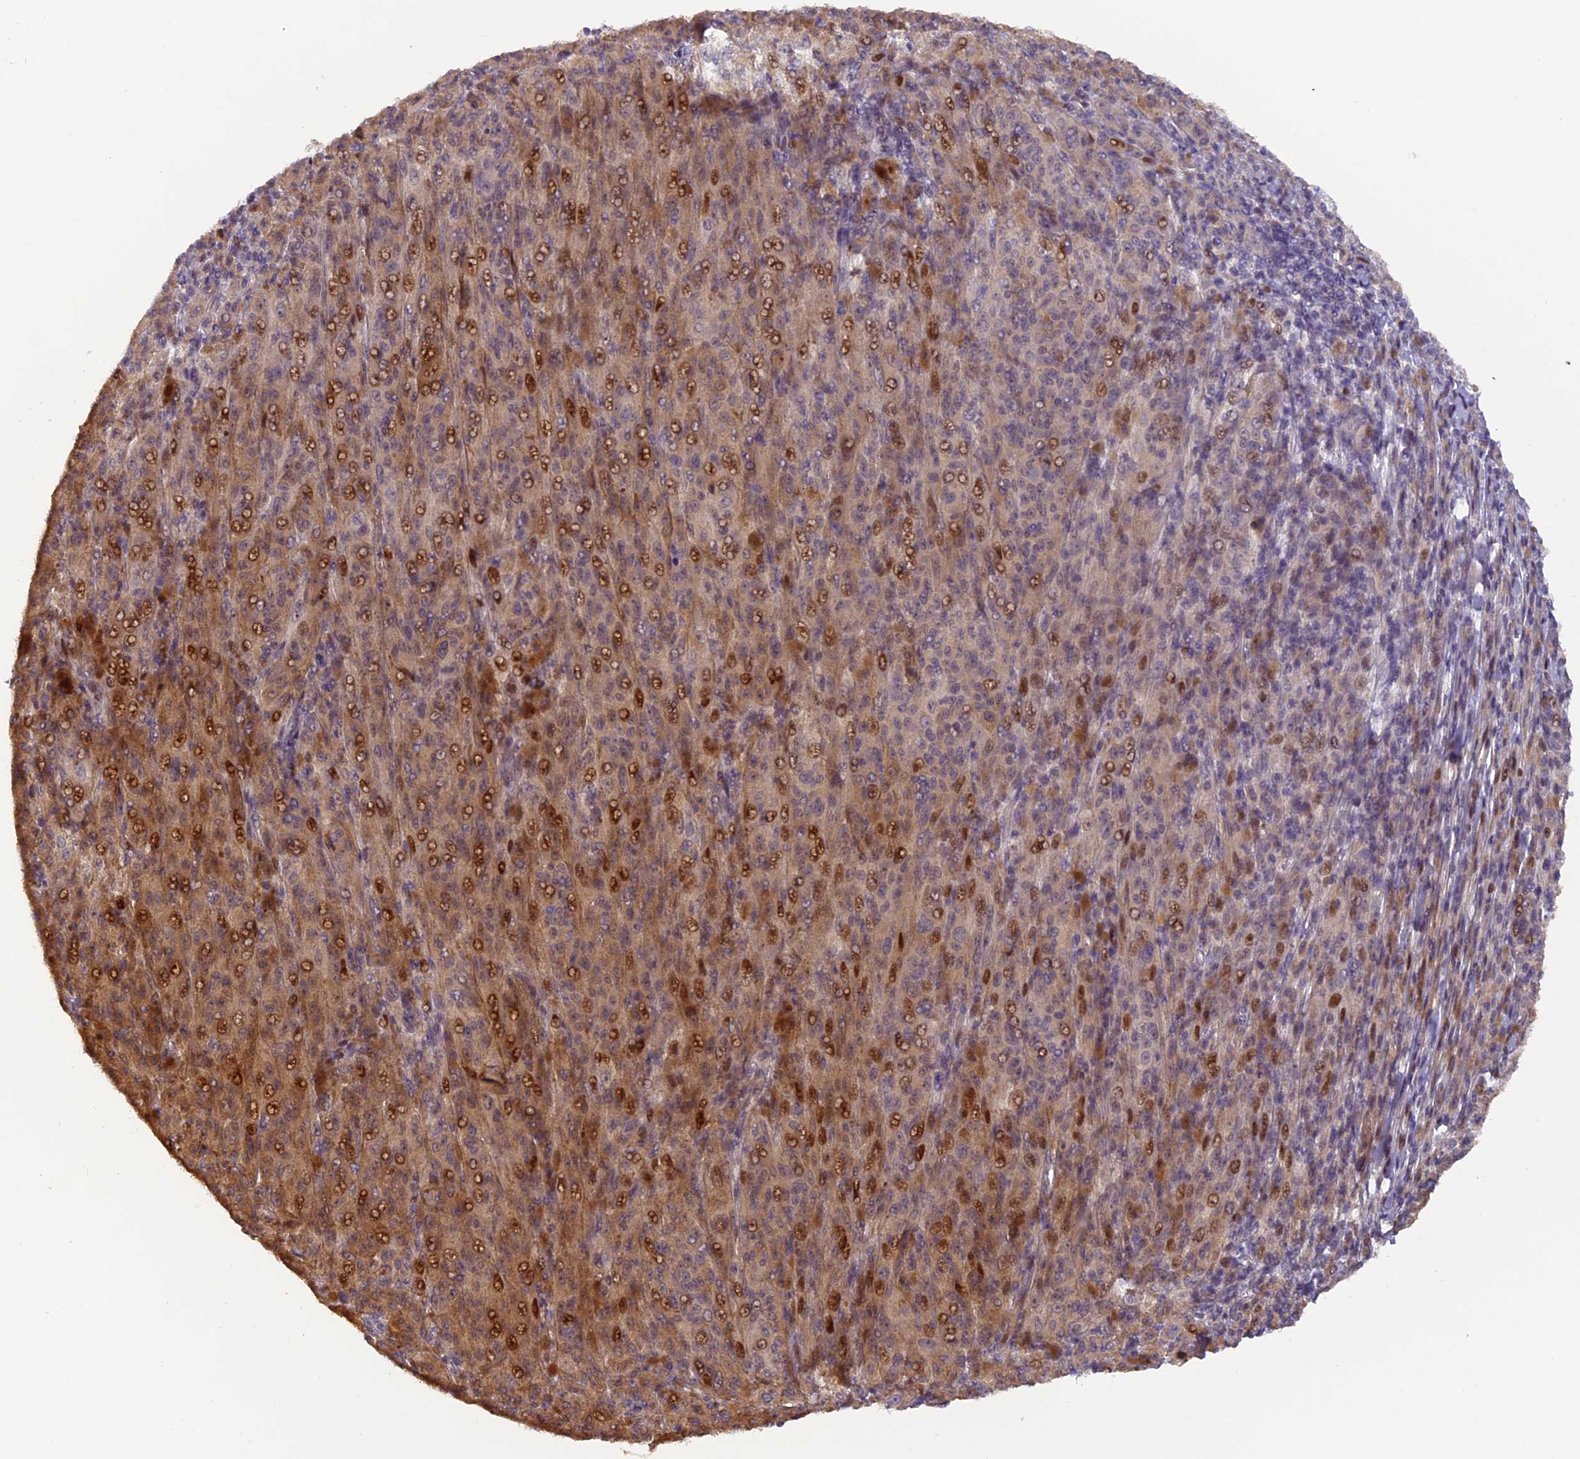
{"staining": {"intensity": "moderate", "quantity": "25%-75%", "location": "nuclear"}, "tissue": "melanoma", "cell_type": "Tumor cells", "image_type": "cancer", "snomed": [{"axis": "morphology", "description": "Malignant melanoma, NOS"}, {"axis": "topography", "description": "Skin"}], "caption": "Immunohistochemistry histopathology image of neoplastic tissue: melanoma stained using immunohistochemistry (IHC) demonstrates medium levels of moderate protein expression localized specifically in the nuclear of tumor cells, appearing as a nuclear brown color.", "gene": "RAB28", "patient": {"sex": "female", "age": 52}}